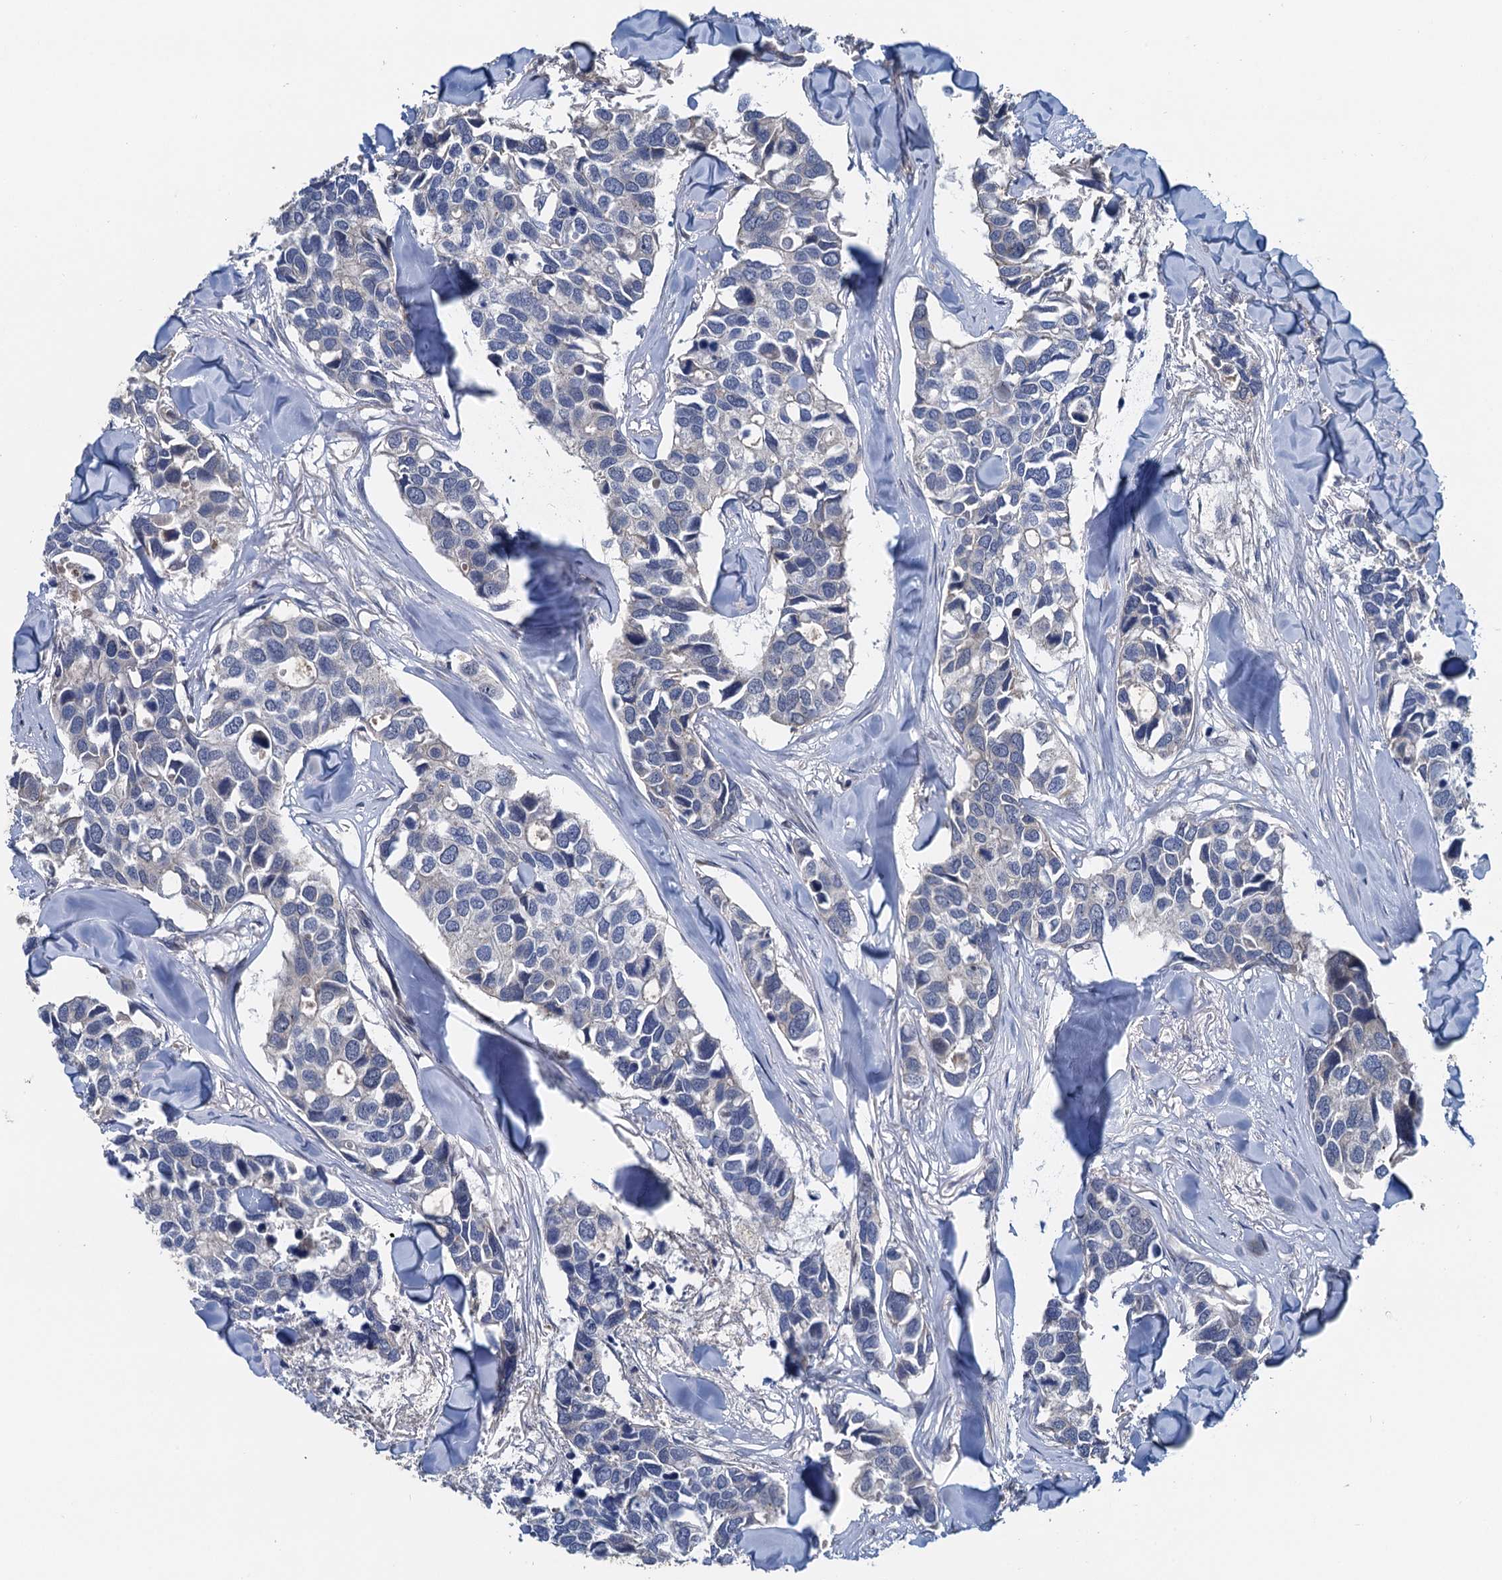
{"staining": {"intensity": "negative", "quantity": "none", "location": "none"}, "tissue": "breast cancer", "cell_type": "Tumor cells", "image_type": "cancer", "snomed": [{"axis": "morphology", "description": "Duct carcinoma"}, {"axis": "topography", "description": "Breast"}], "caption": "Immunohistochemistry (IHC) photomicrograph of neoplastic tissue: human invasive ductal carcinoma (breast) stained with DAB (3,3'-diaminobenzidine) demonstrates no significant protein expression in tumor cells.", "gene": "ZNF606", "patient": {"sex": "female", "age": 83}}